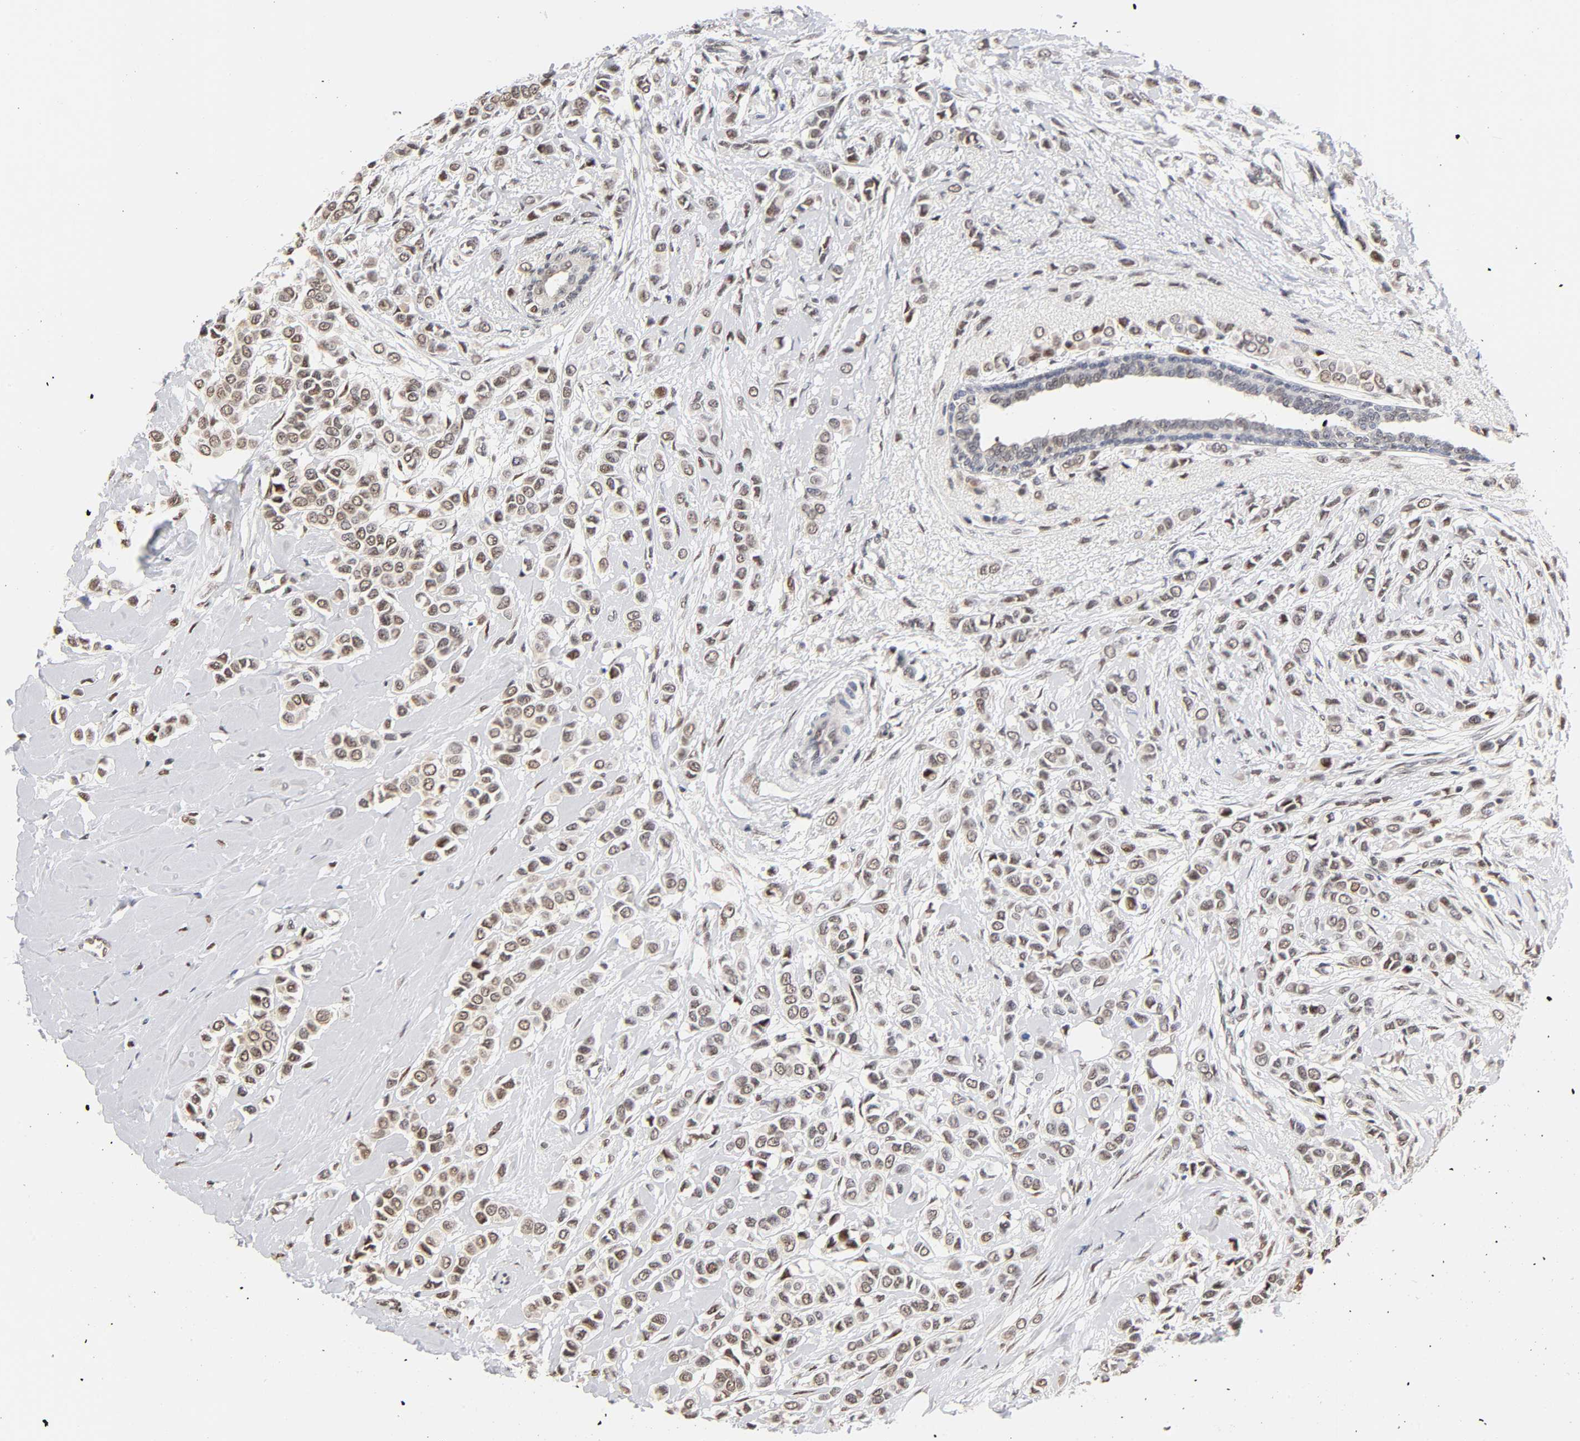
{"staining": {"intensity": "moderate", "quantity": ">75%", "location": "nuclear"}, "tissue": "breast cancer", "cell_type": "Tumor cells", "image_type": "cancer", "snomed": [{"axis": "morphology", "description": "Lobular carcinoma"}, {"axis": "topography", "description": "Breast"}], "caption": "An IHC micrograph of neoplastic tissue is shown. Protein staining in brown shows moderate nuclear positivity in breast cancer (lobular carcinoma) within tumor cells.", "gene": "TP53RK", "patient": {"sex": "female", "age": 51}}